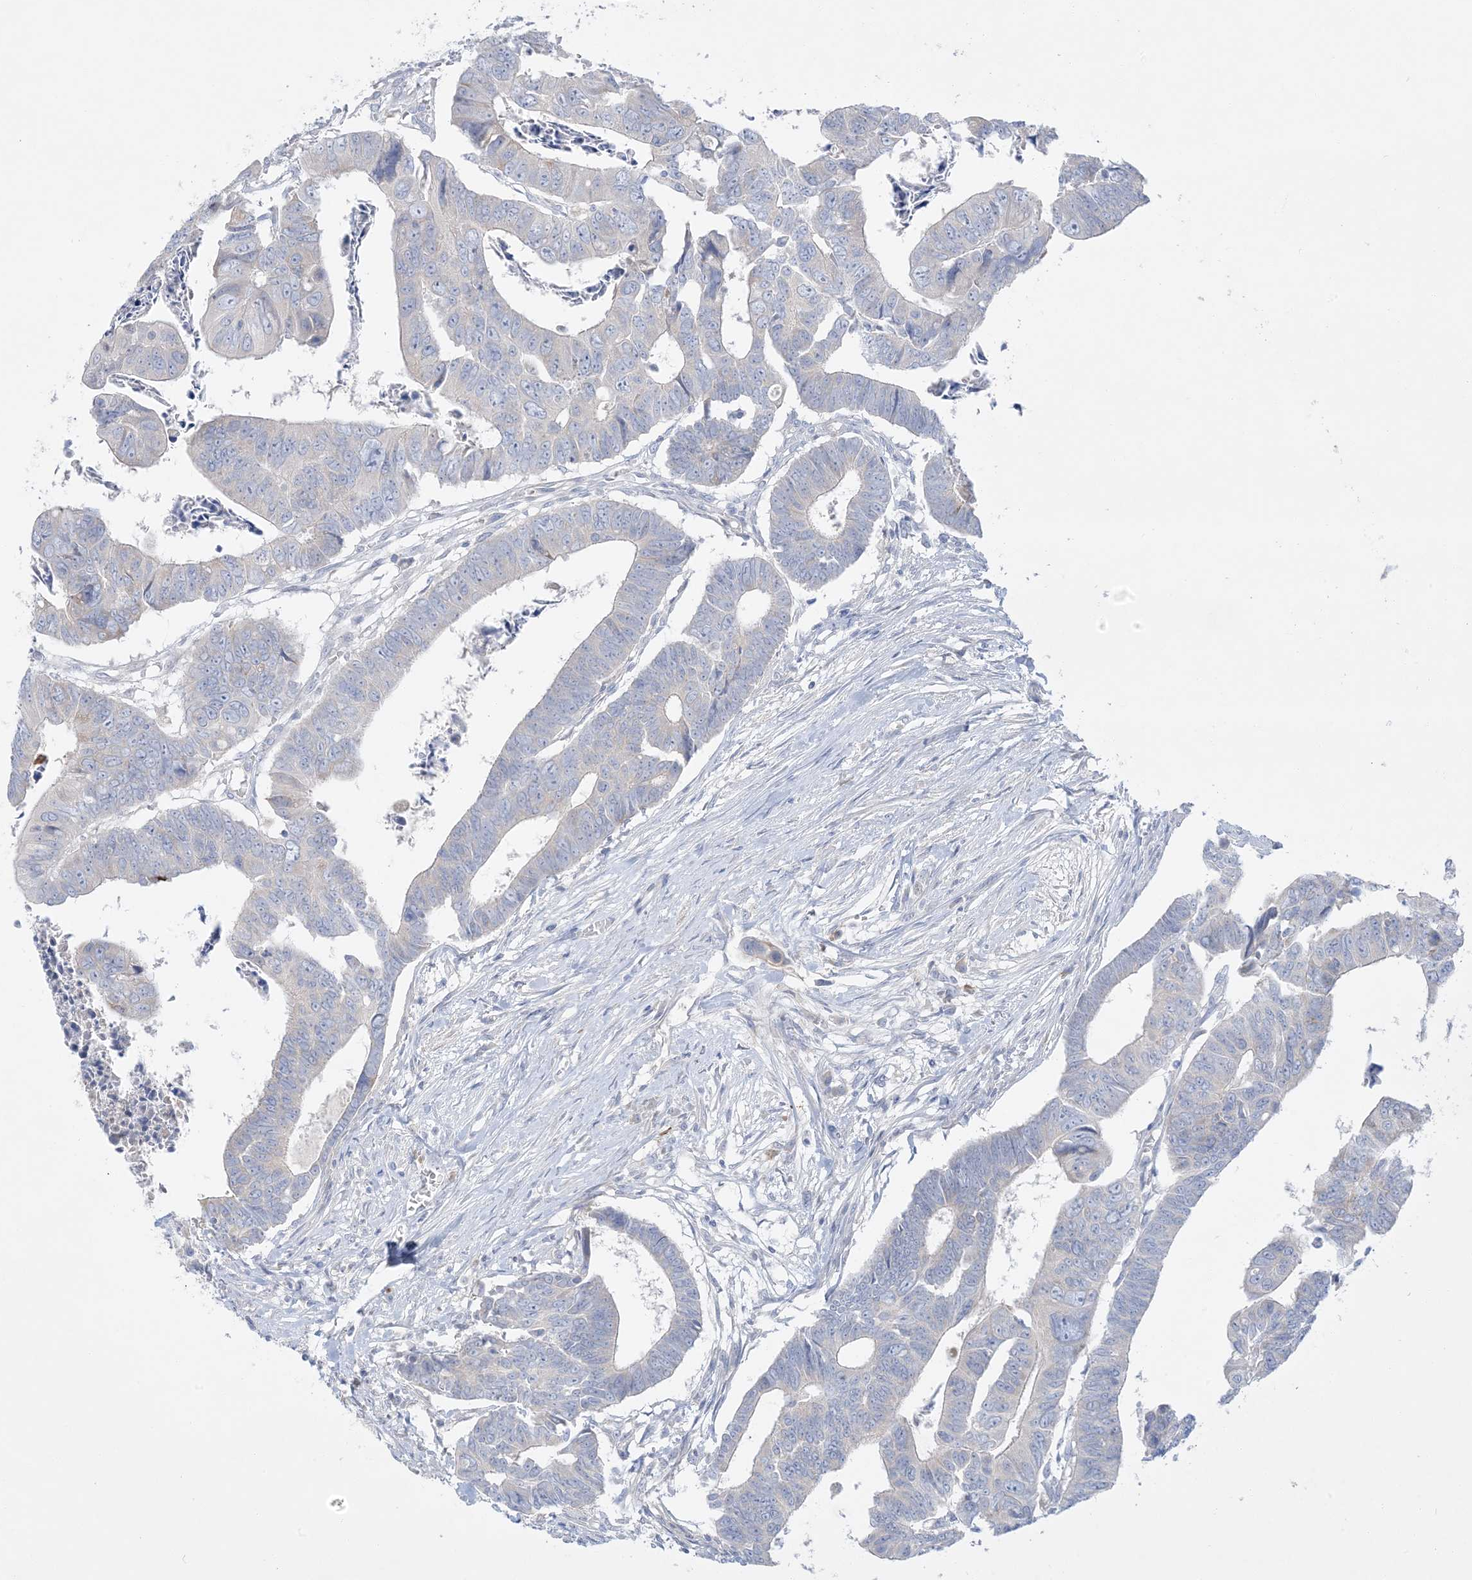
{"staining": {"intensity": "negative", "quantity": "none", "location": "none"}, "tissue": "colorectal cancer", "cell_type": "Tumor cells", "image_type": "cancer", "snomed": [{"axis": "morphology", "description": "Adenocarcinoma, NOS"}, {"axis": "topography", "description": "Rectum"}], "caption": "This is an immunohistochemistry histopathology image of adenocarcinoma (colorectal). There is no staining in tumor cells.", "gene": "FAM184A", "patient": {"sex": "female", "age": 65}}